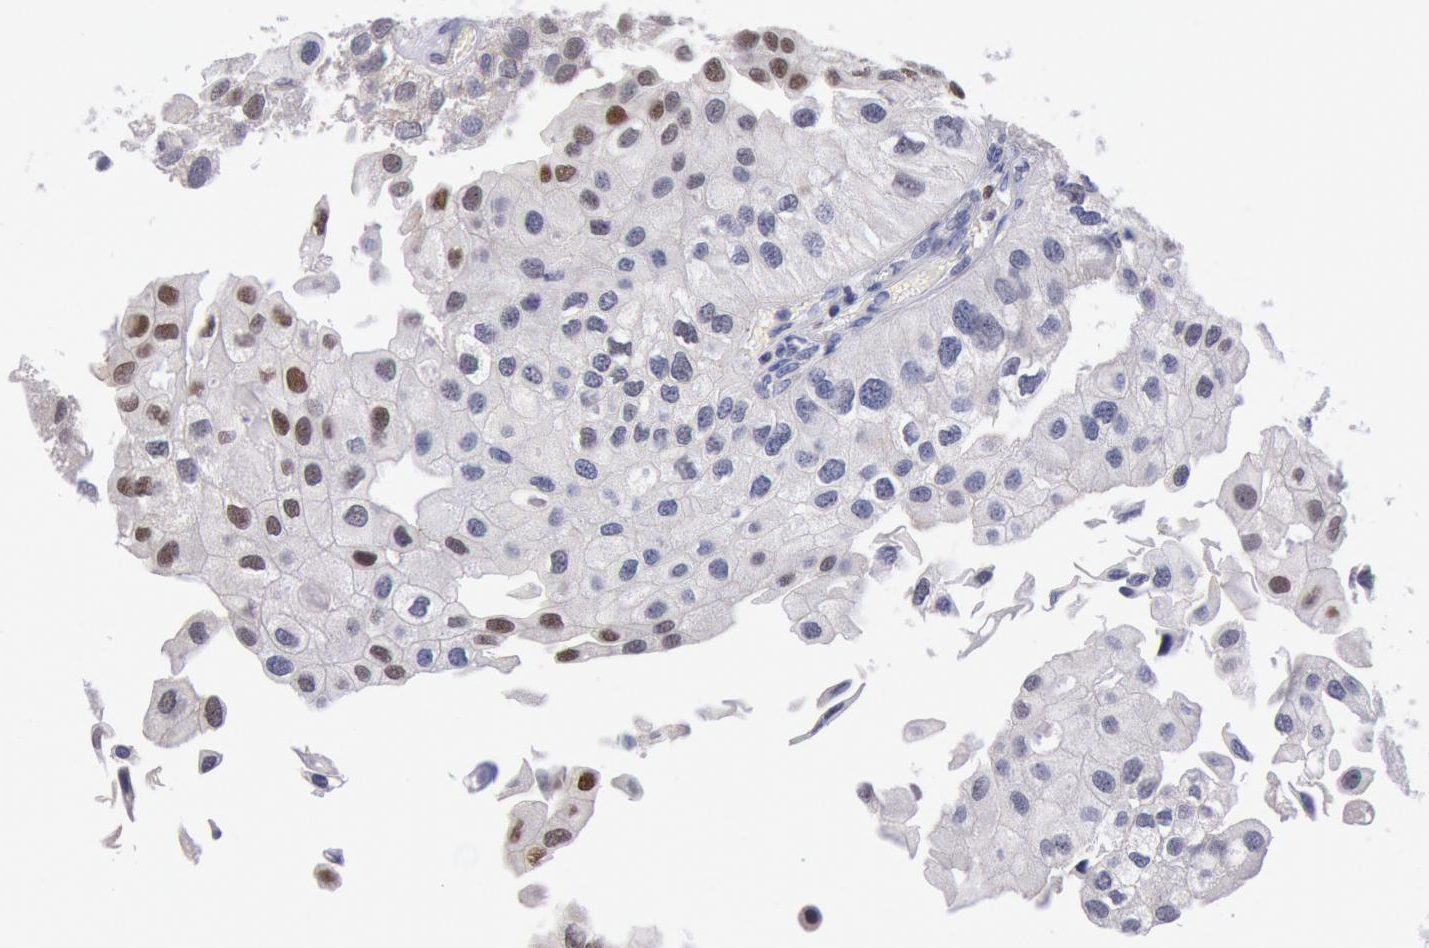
{"staining": {"intensity": "moderate", "quantity": "<25%", "location": "nuclear"}, "tissue": "urothelial cancer", "cell_type": "Tumor cells", "image_type": "cancer", "snomed": [{"axis": "morphology", "description": "Urothelial carcinoma, Low grade"}, {"axis": "topography", "description": "Urinary bladder"}], "caption": "Urothelial carcinoma (low-grade) tissue shows moderate nuclear positivity in approximately <25% of tumor cells, visualized by immunohistochemistry. (IHC, brightfield microscopy, high magnification).", "gene": "RPS6KA5", "patient": {"sex": "female", "age": 89}}